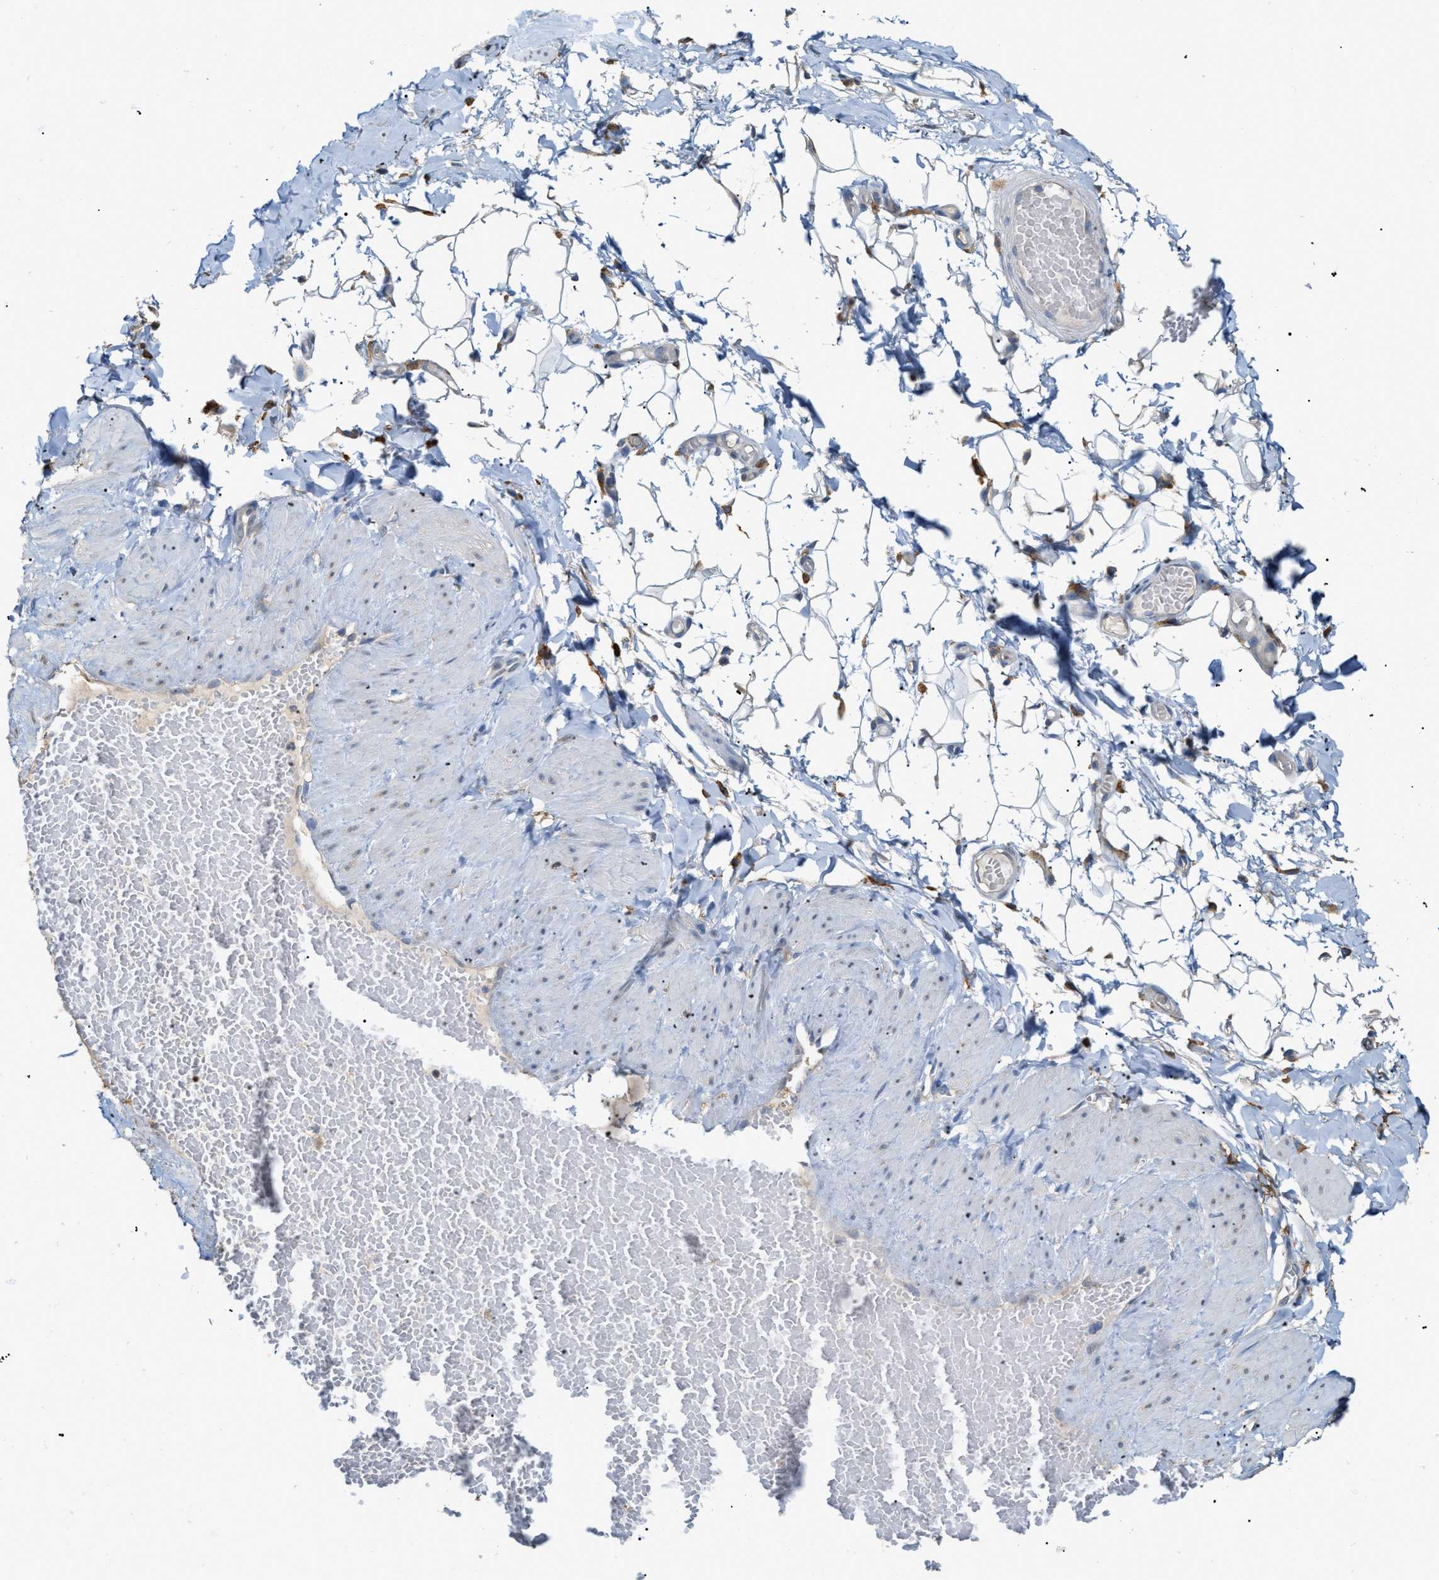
{"staining": {"intensity": "moderate", "quantity": "<25%", "location": "cytoplasmic/membranous"}, "tissue": "adipose tissue", "cell_type": "Adipocytes", "image_type": "normal", "snomed": [{"axis": "morphology", "description": "Normal tissue, NOS"}, {"axis": "topography", "description": "Adipose tissue"}, {"axis": "topography", "description": "Vascular tissue"}, {"axis": "topography", "description": "Peripheral nerve tissue"}], "caption": "Immunohistochemistry staining of benign adipose tissue, which shows low levels of moderate cytoplasmic/membranous positivity in about <25% of adipocytes indicating moderate cytoplasmic/membranous protein staining. The staining was performed using DAB (3,3'-diaminobenzidine) (brown) for protein detection and nuclei were counterstained in hematoxylin (blue).", "gene": "GCN1", "patient": {"sex": "male", "age": 25}}